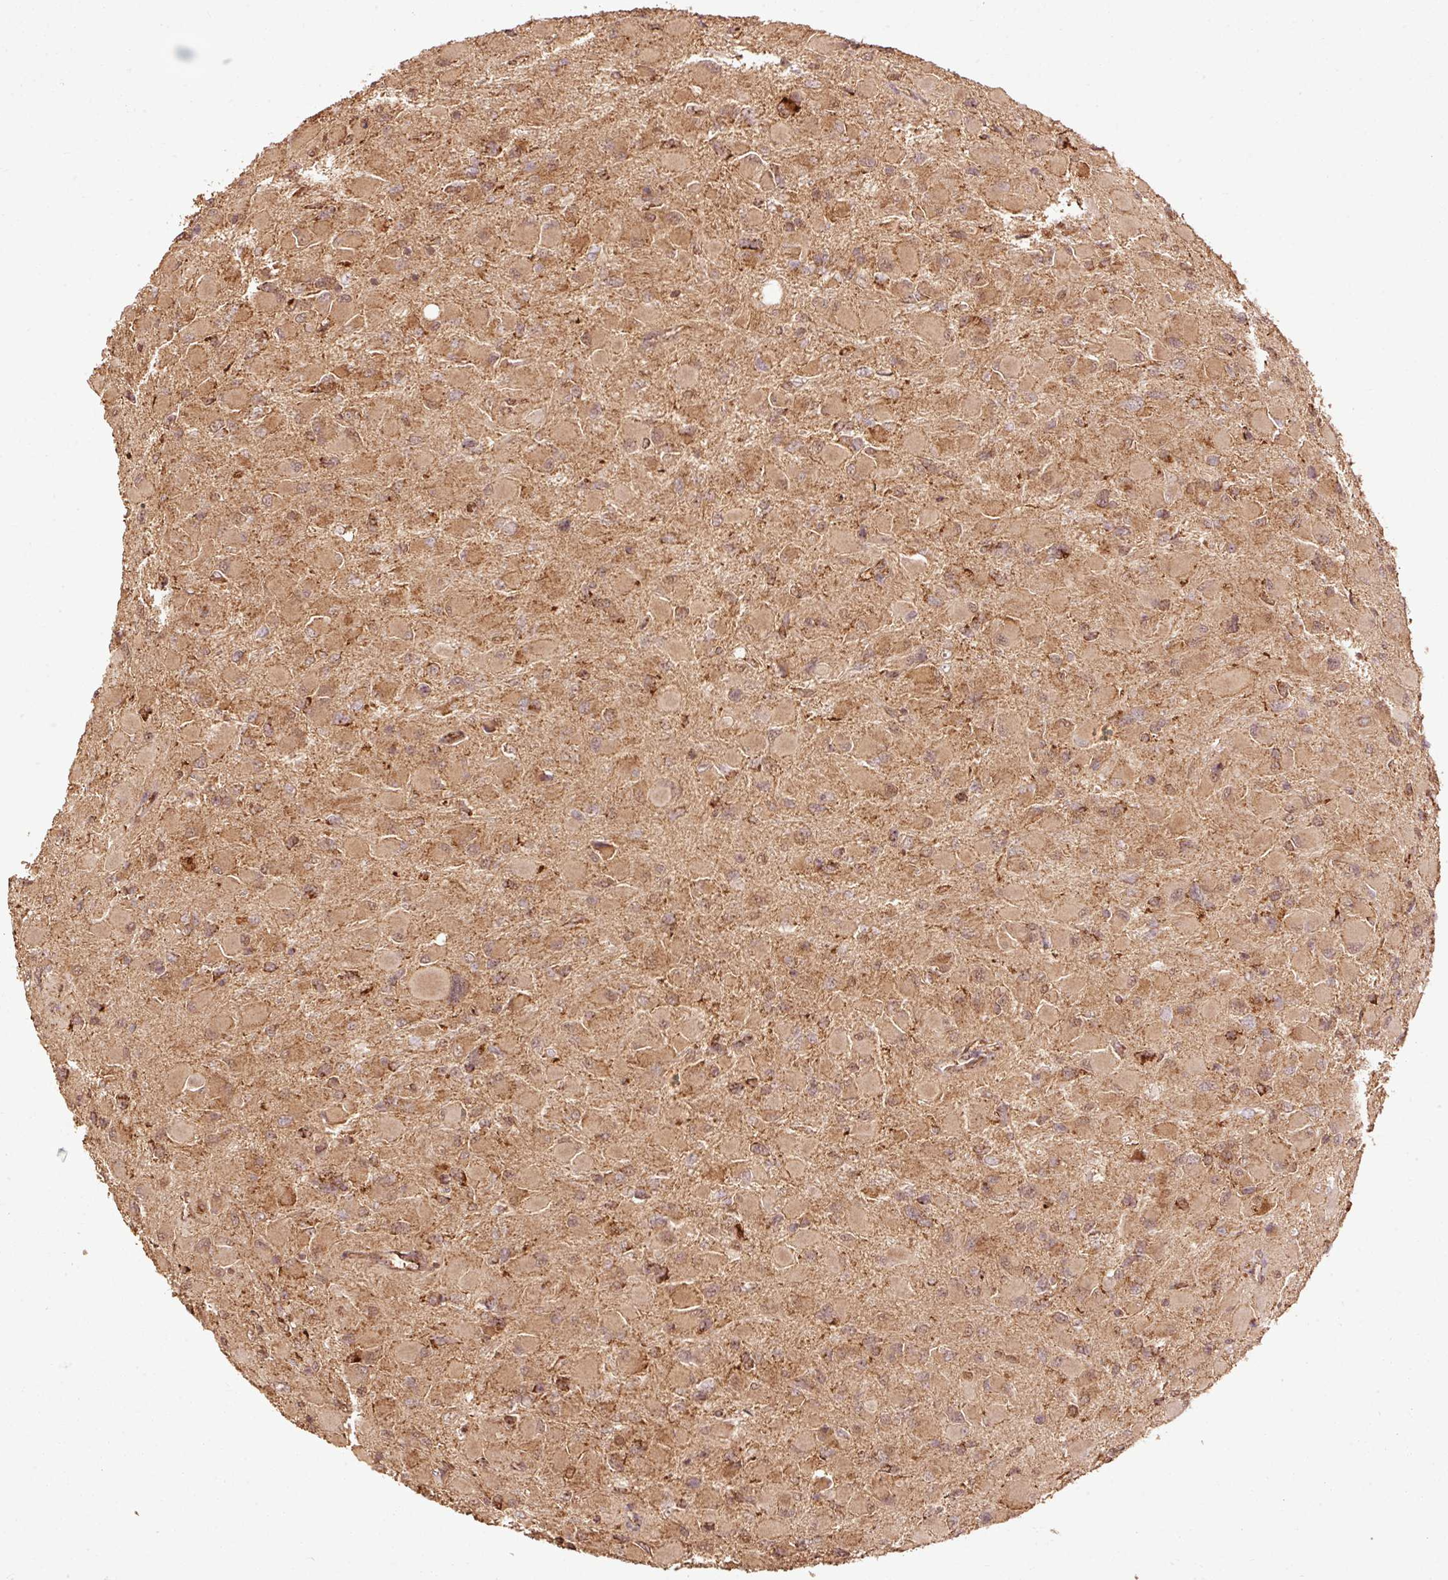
{"staining": {"intensity": "moderate", "quantity": ">75%", "location": "cytoplasmic/membranous"}, "tissue": "glioma", "cell_type": "Tumor cells", "image_type": "cancer", "snomed": [{"axis": "morphology", "description": "Glioma, malignant, High grade"}, {"axis": "topography", "description": "Cerebral cortex"}], "caption": "IHC histopathology image of neoplastic tissue: glioma stained using immunohistochemistry (IHC) shows medium levels of moderate protein expression localized specifically in the cytoplasmic/membranous of tumor cells, appearing as a cytoplasmic/membranous brown color.", "gene": "MRPL16", "patient": {"sex": "female", "age": 36}}